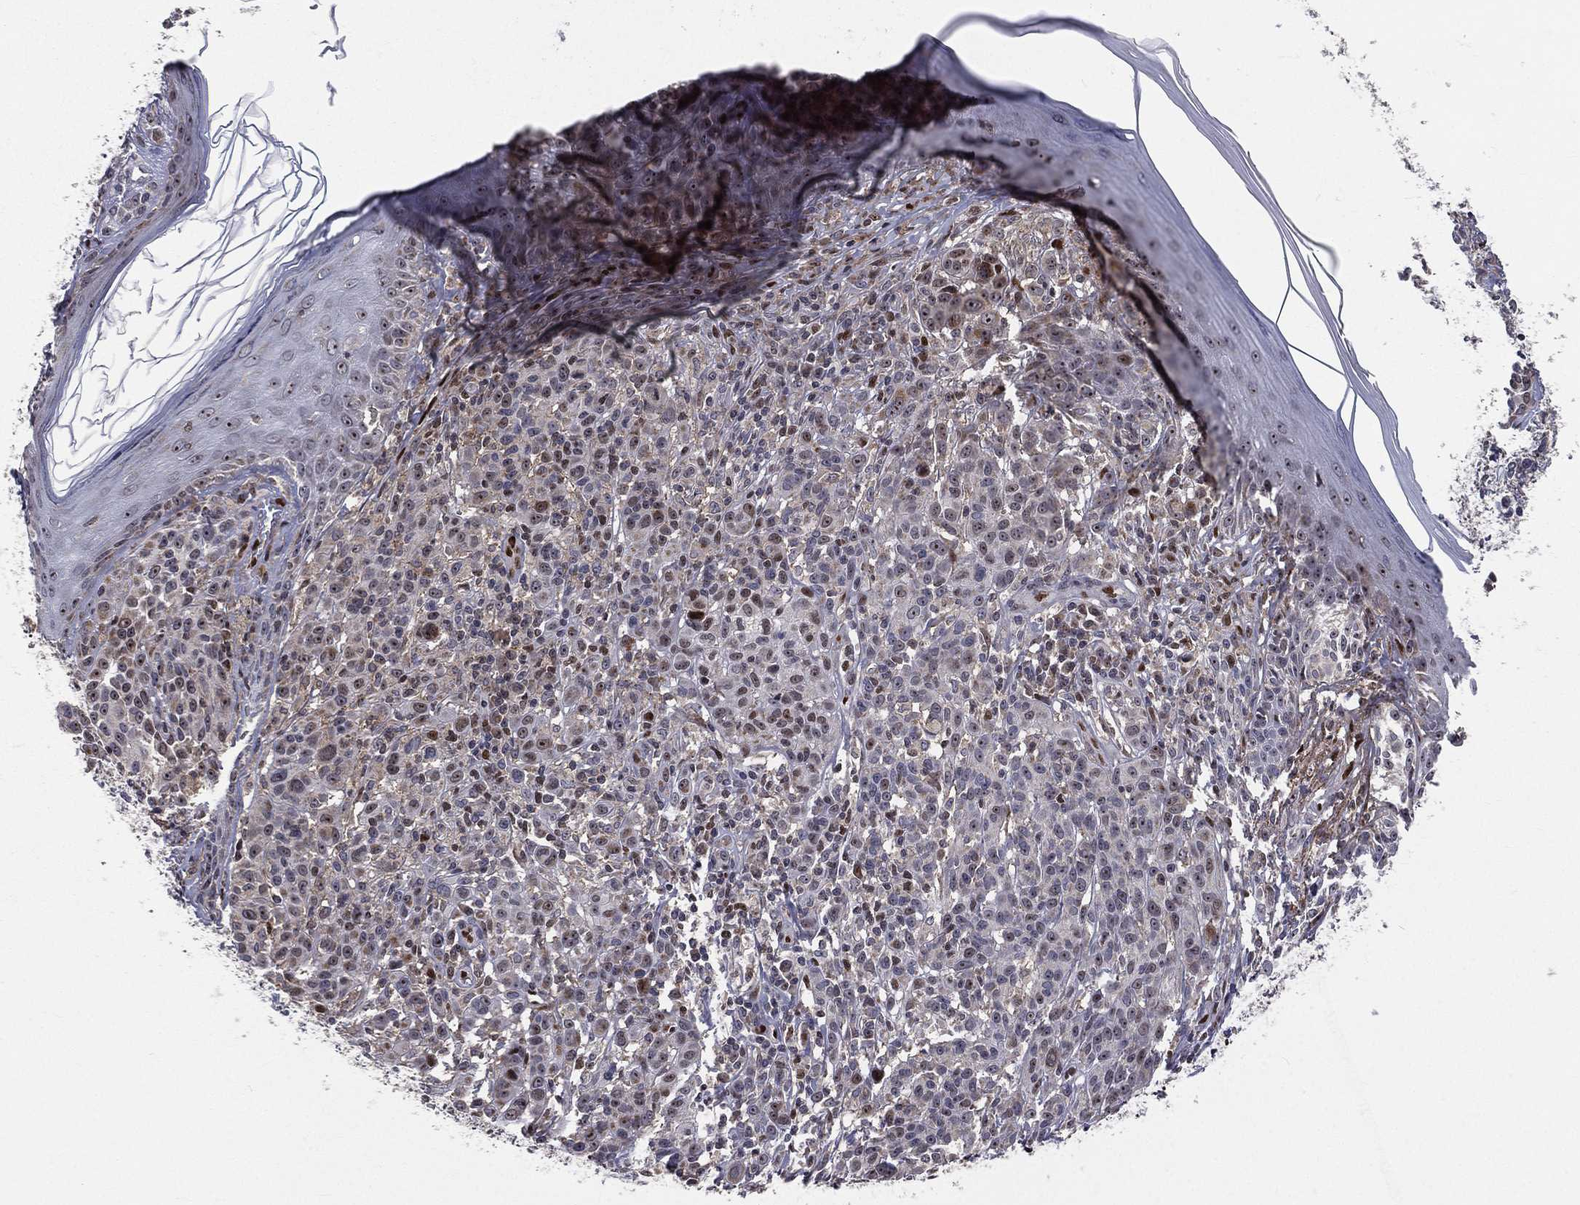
{"staining": {"intensity": "moderate", "quantity": "<25%", "location": "nuclear"}, "tissue": "melanoma", "cell_type": "Tumor cells", "image_type": "cancer", "snomed": [{"axis": "morphology", "description": "Malignant melanoma, NOS"}, {"axis": "topography", "description": "Skin"}], "caption": "There is low levels of moderate nuclear expression in tumor cells of malignant melanoma, as demonstrated by immunohistochemical staining (brown color).", "gene": "ZEB1", "patient": {"sex": "male", "age": 79}}